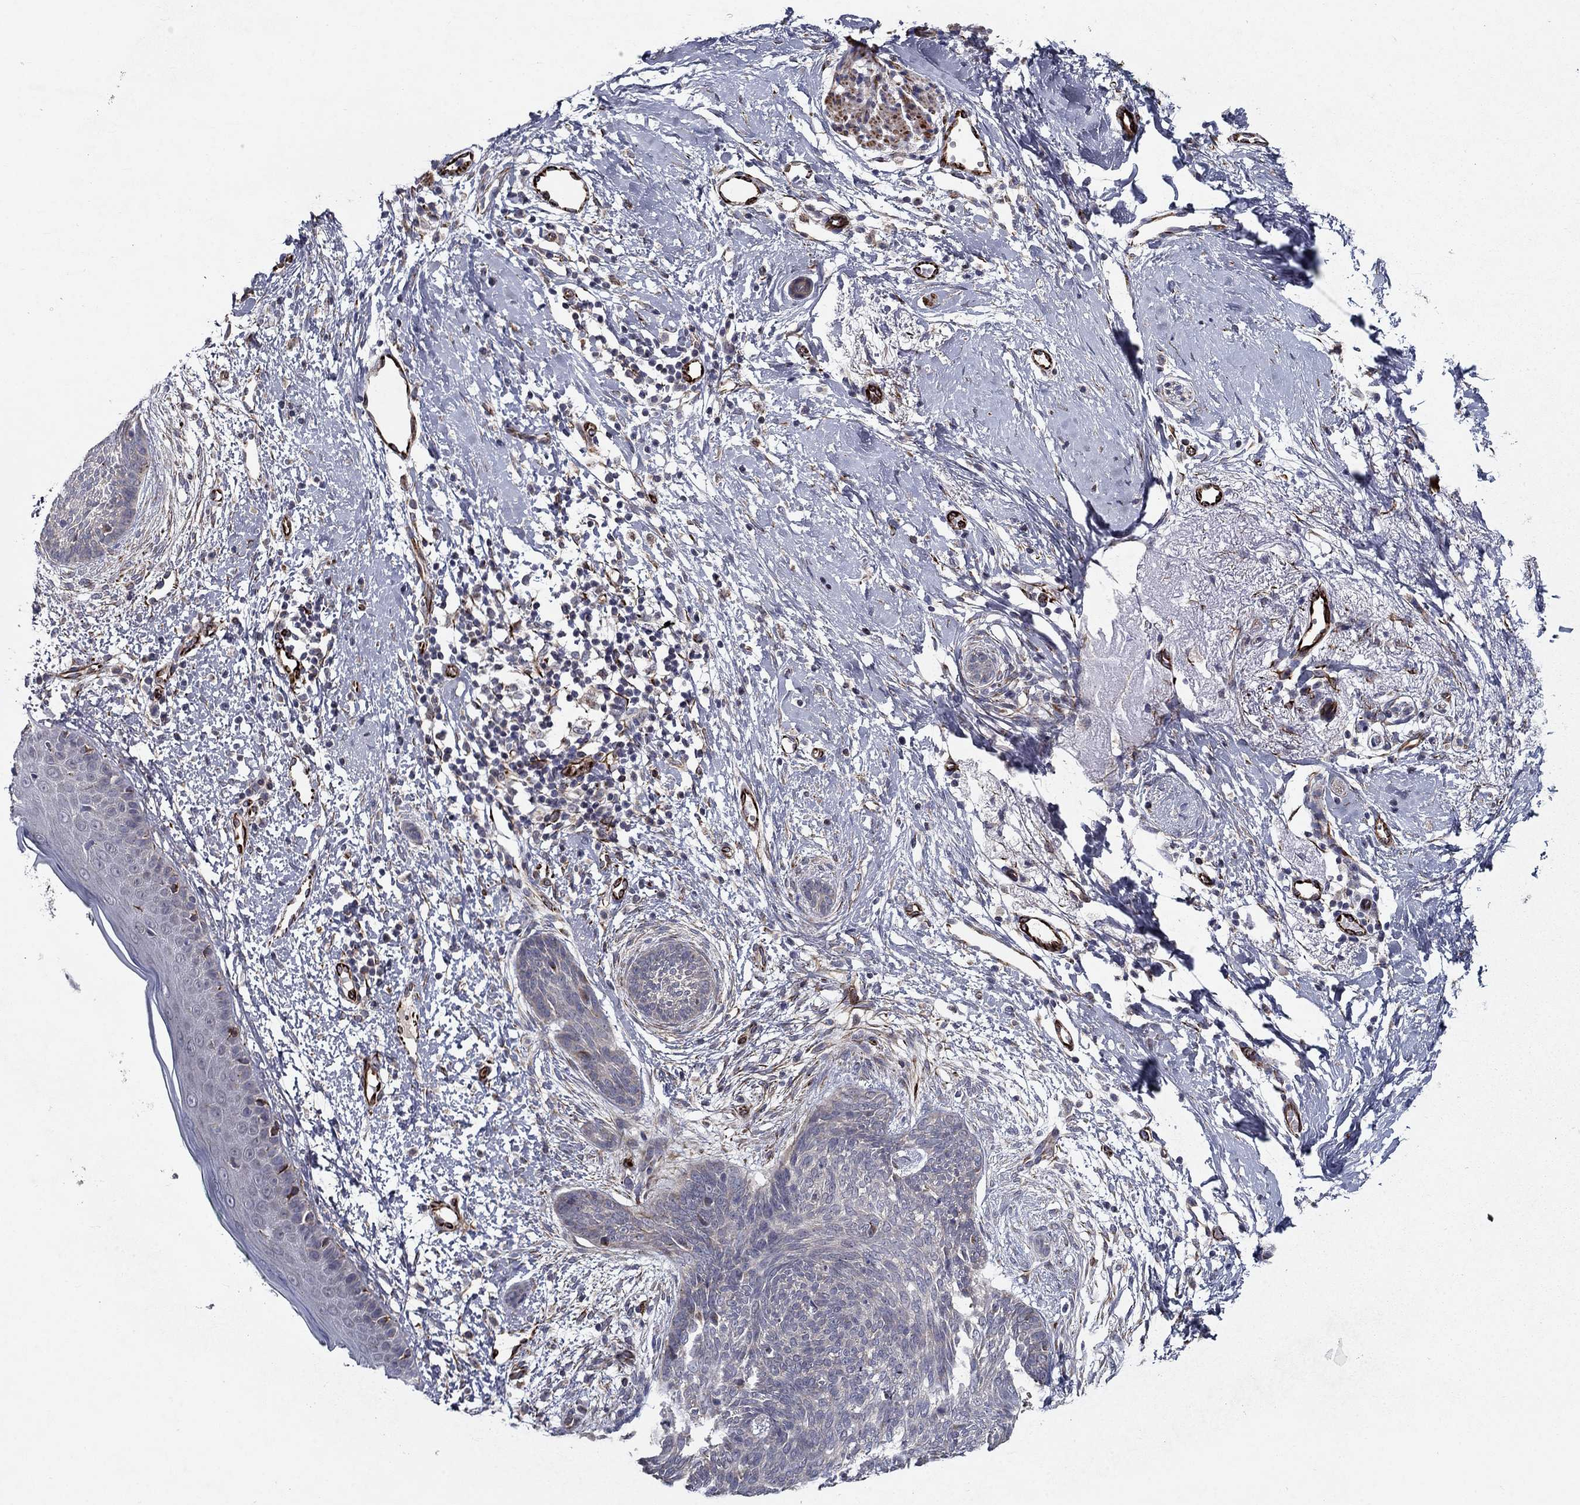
{"staining": {"intensity": "weak", "quantity": "<25%", "location": "cytoplasmic/membranous"}, "tissue": "skin cancer", "cell_type": "Tumor cells", "image_type": "cancer", "snomed": [{"axis": "morphology", "description": "Basal cell carcinoma"}, {"axis": "topography", "description": "Skin"}], "caption": "IHC of human basal cell carcinoma (skin) shows no positivity in tumor cells.", "gene": "LACTB2", "patient": {"sex": "female", "age": 65}}